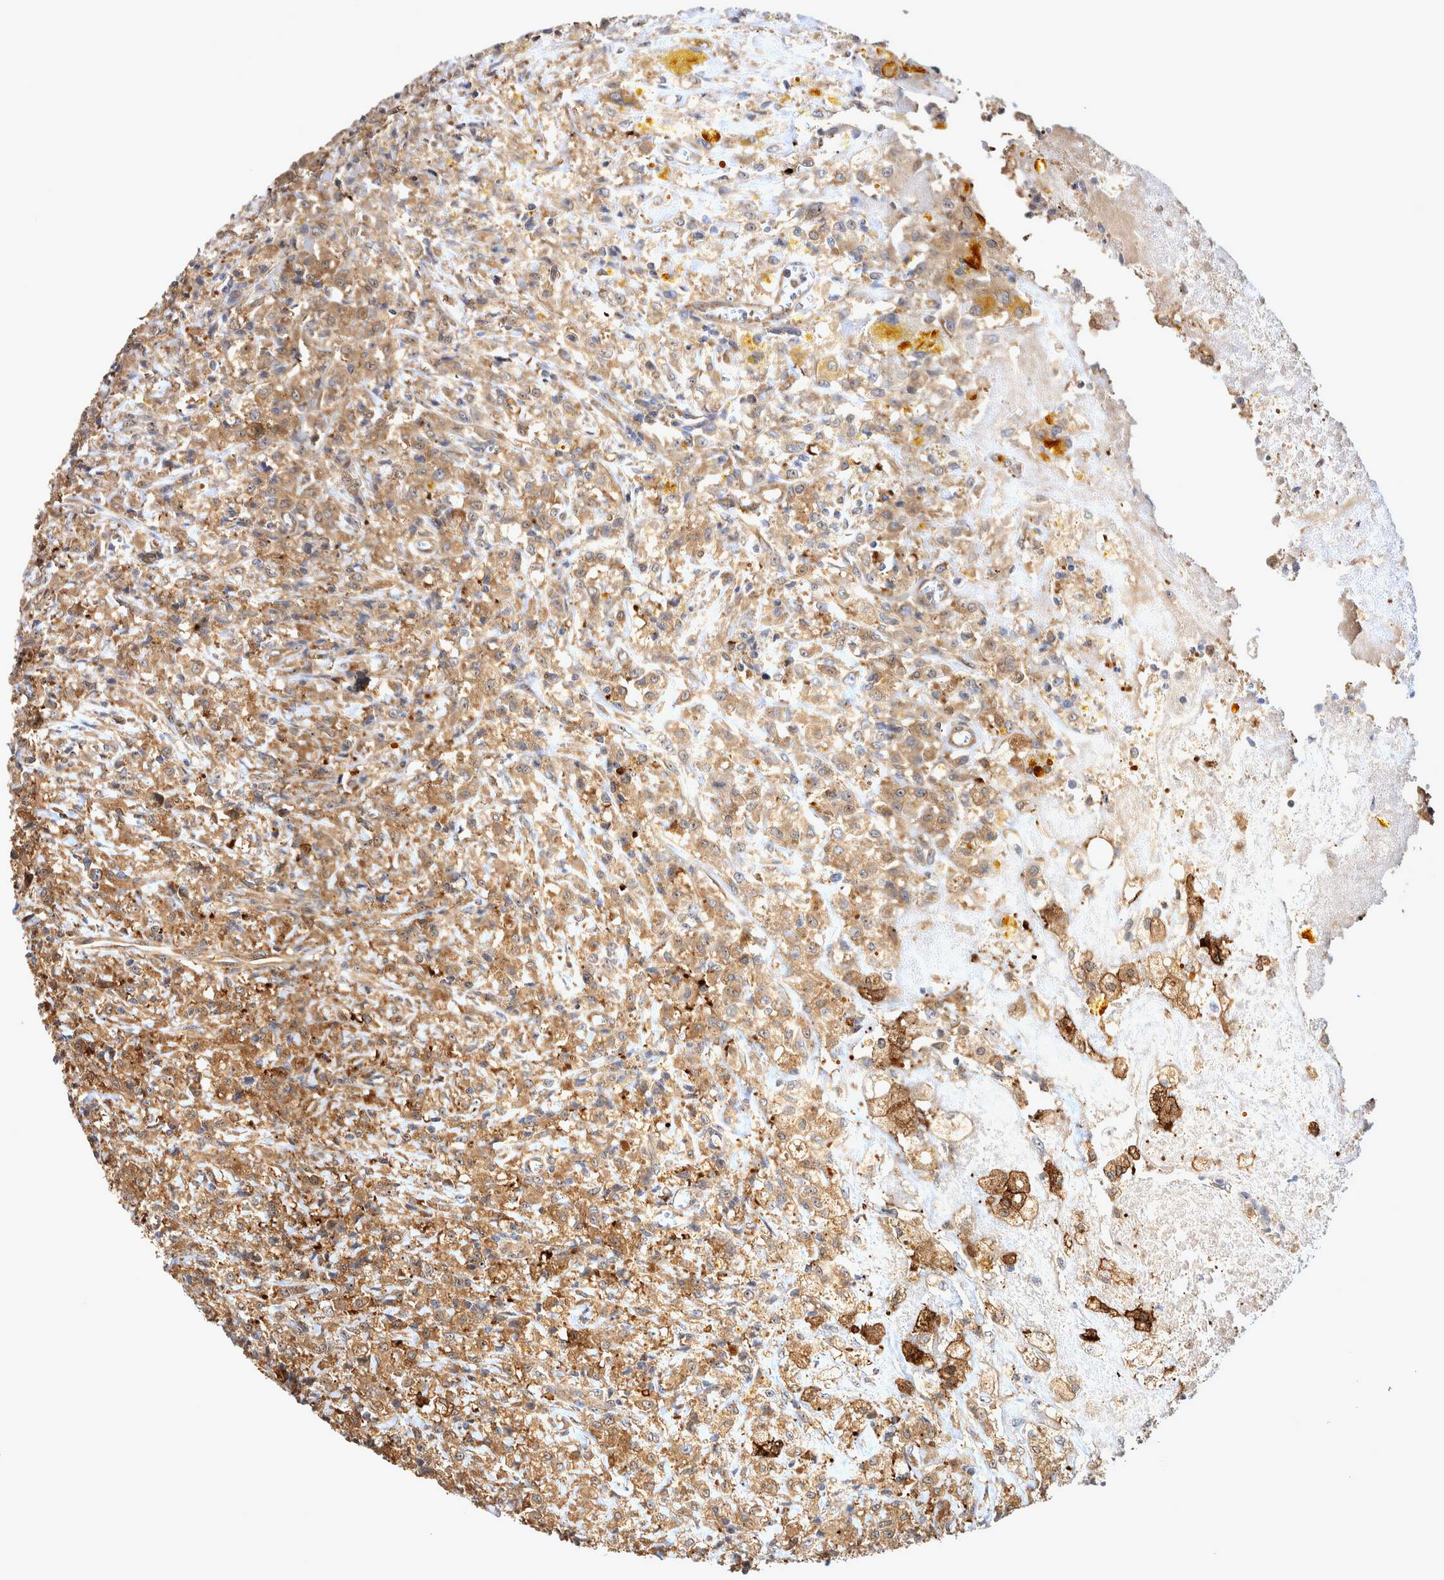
{"staining": {"intensity": "moderate", "quantity": ">75%", "location": "cytoplasmic/membranous"}, "tissue": "testis cancer", "cell_type": "Tumor cells", "image_type": "cancer", "snomed": [{"axis": "morphology", "description": "Carcinoma, Embryonal, NOS"}, {"axis": "topography", "description": "Testis"}], "caption": "Protein staining reveals moderate cytoplasmic/membranous expression in about >75% of tumor cells in embryonal carcinoma (testis).", "gene": "ATXN2", "patient": {"sex": "male", "age": 2}}